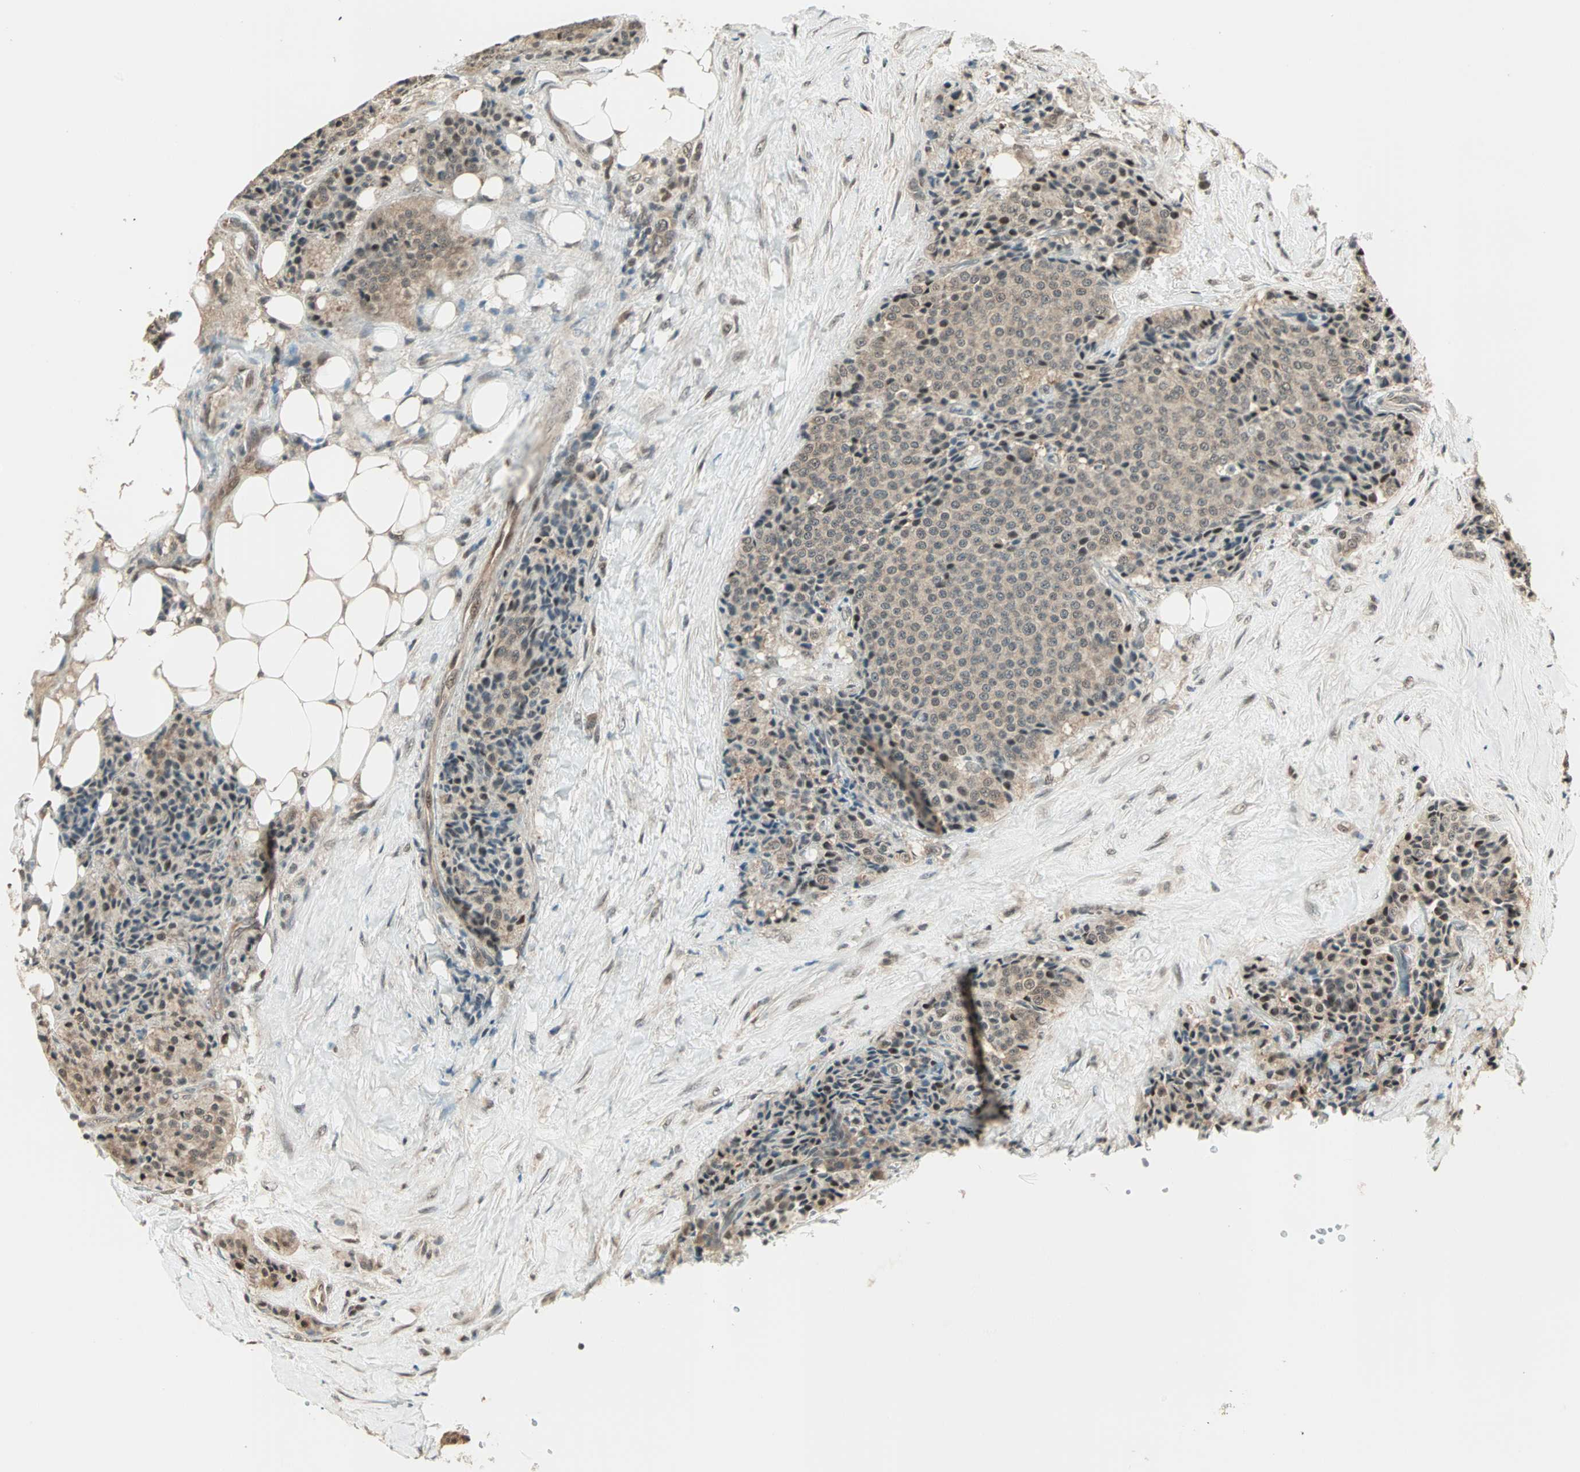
{"staining": {"intensity": "weak", "quantity": ">75%", "location": "cytoplasmic/membranous"}, "tissue": "carcinoid", "cell_type": "Tumor cells", "image_type": "cancer", "snomed": [{"axis": "morphology", "description": "Carcinoid, malignant, NOS"}, {"axis": "topography", "description": "Colon"}], "caption": "Human carcinoid stained with a protein marker displays weak staining in tumor cells.", "gene": "ZNF701", "patient": {"sex": "female", "age": 61}}